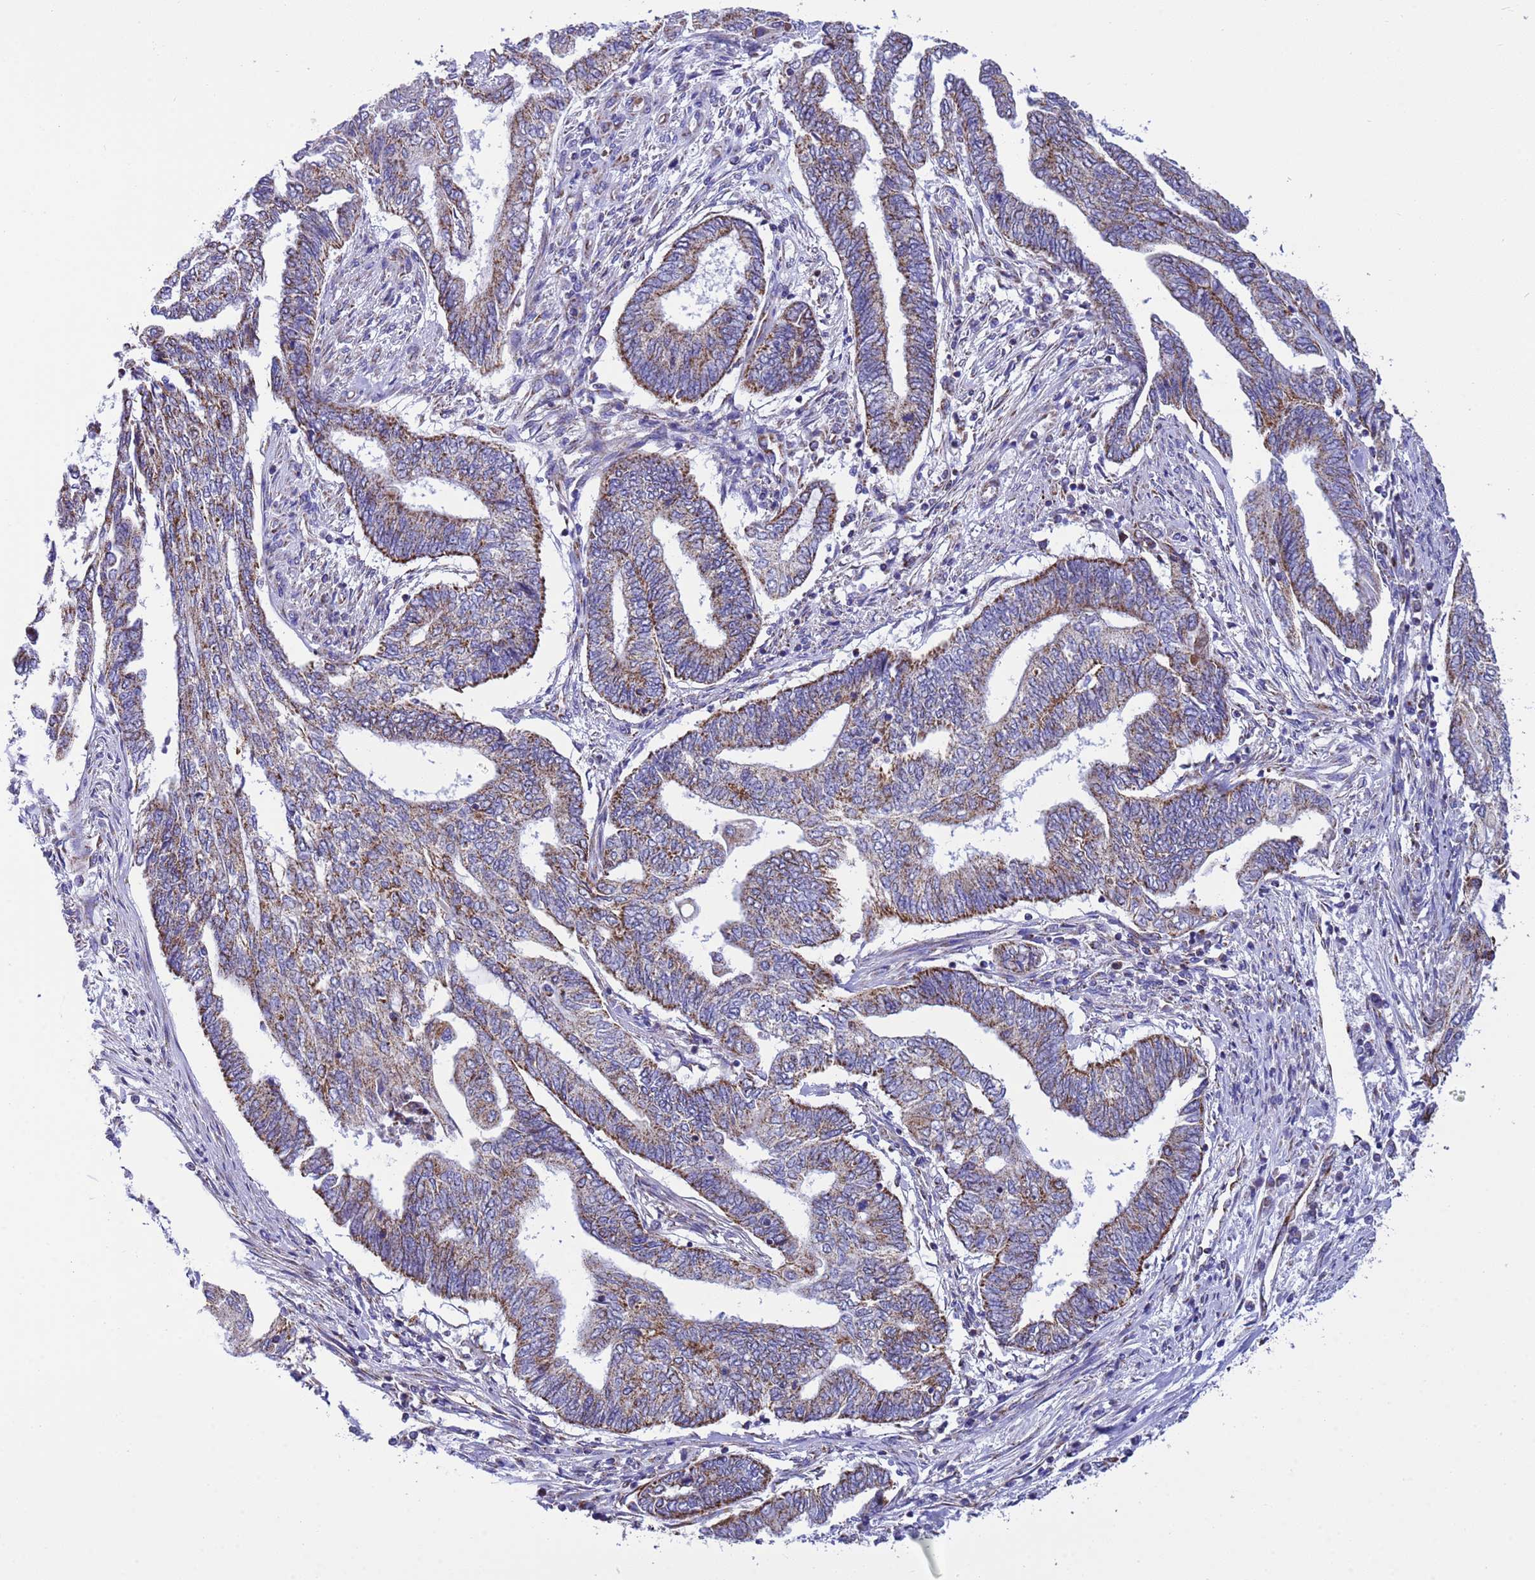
{"staining": {"intensity": "moderate", "quantity": "25%-75%", "location": "cytoplasmic/membranous"}, "tissue": "endometrial cancer", "cell_type": "Tumor cells", "image_type": "cancer", "snomed": [{"axis": "morphology", "description": "Adenocarcinoma, NOS"}, {"axis": "topography", "description": "Uterus"}, {"axis": "topography", "description": "Endometrium"}], "caption": "Adenocarcinoma (endometrial) tissue reveals moderate cytoplasmic/membranous expression in approximately 25%-75% of tumor cells", "gene": "CCDC191", "patient": {"sex": "female", "age": 70}}